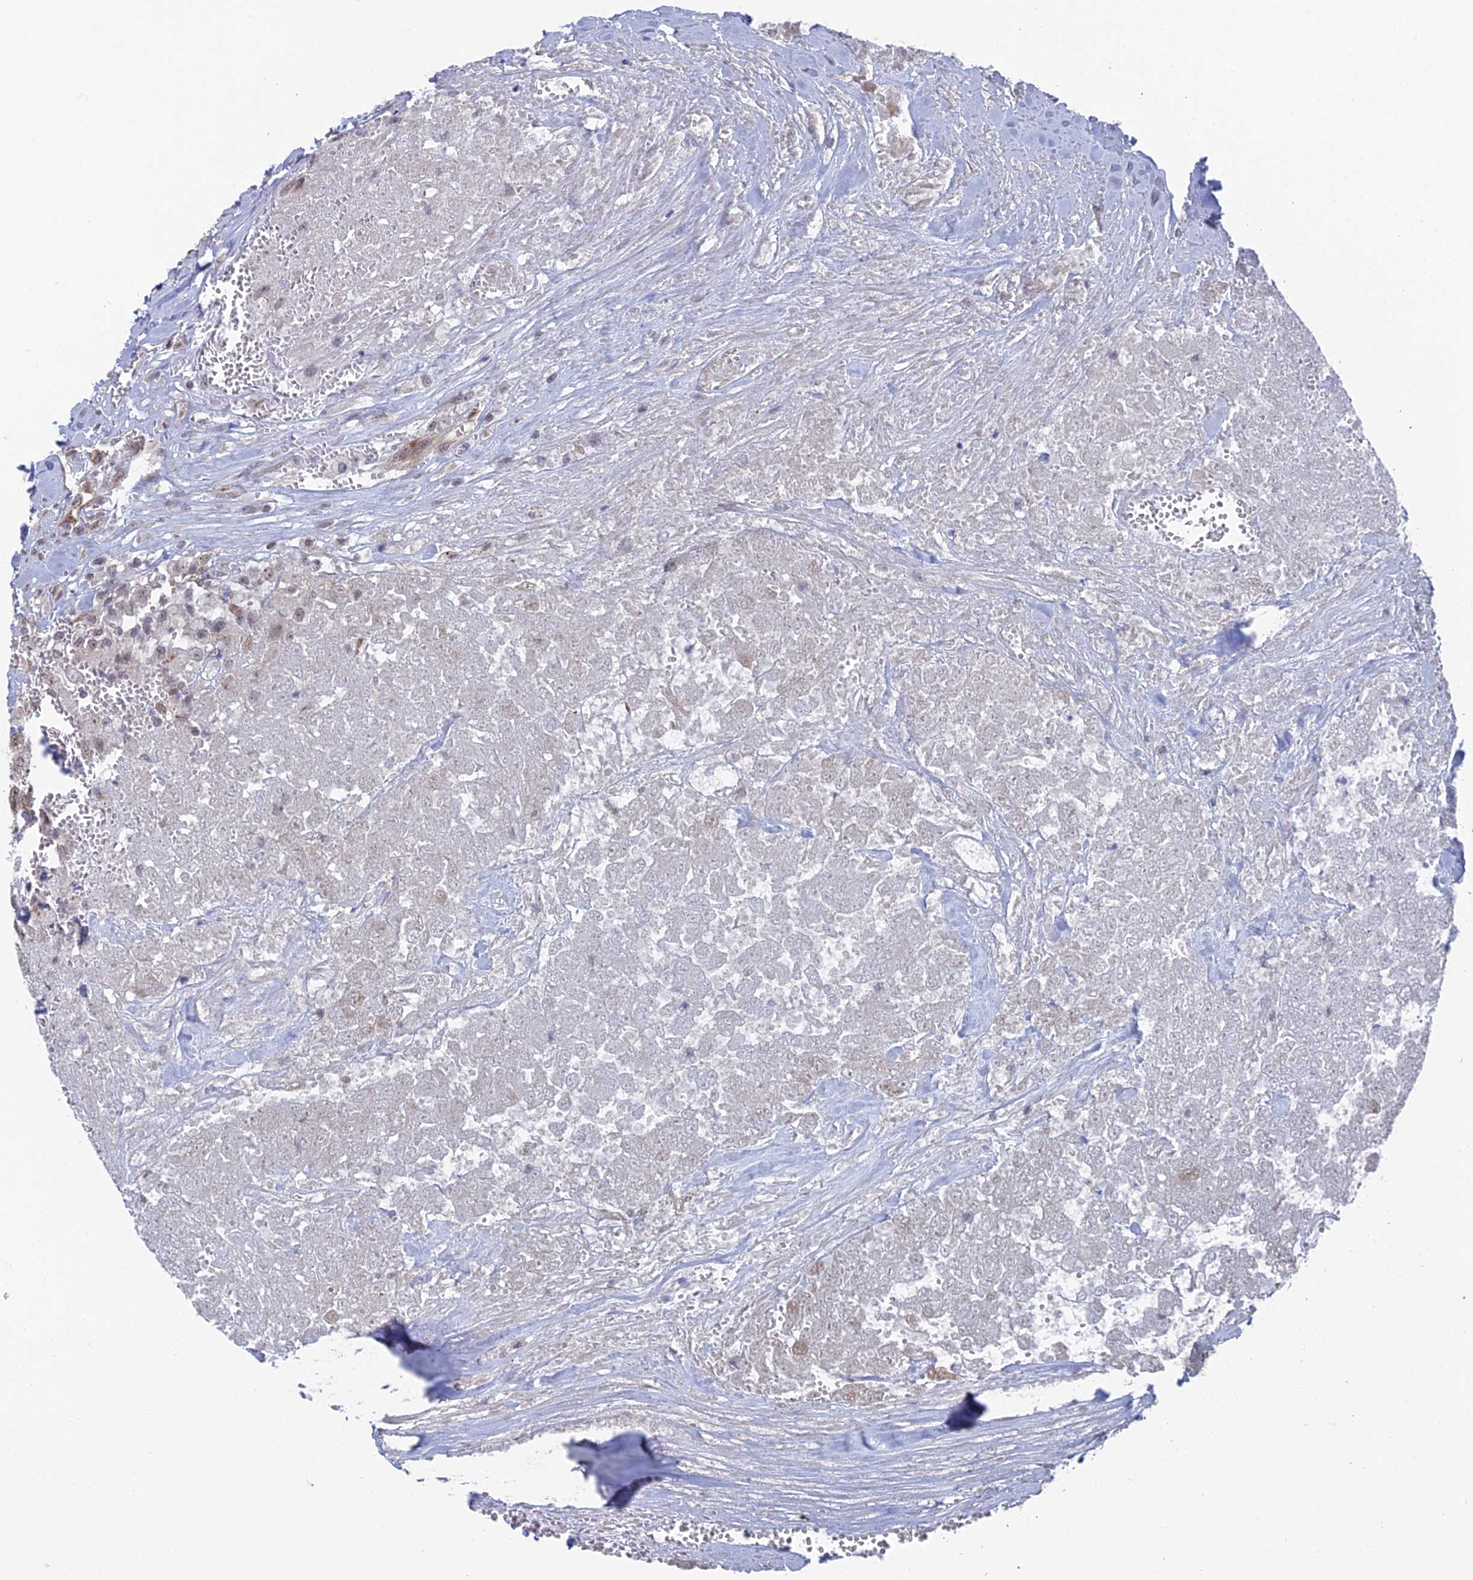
{"staining": {"intensity": "weak", "quantity": "25%-75%", "location": "nuclear"}, "tissue": "testis cancer", "cell_type": "Tumor cells", "image_type": "cancer", "snomed": [{"axis": "morphology", "description": "Seminoma, NOS"}, {"axis": "morphology", "description": "Carcinoma, Embryonal, NOS"}, {"axis": "topography", "description": "Testis"}], "caption": "Protein staining demonstrates weak nuclear positivity in approximately 25%-75% of tumor cells in testis seminoma.", "gene": "FHIP2A", "patient": {"sex": "male", "age": 29}}